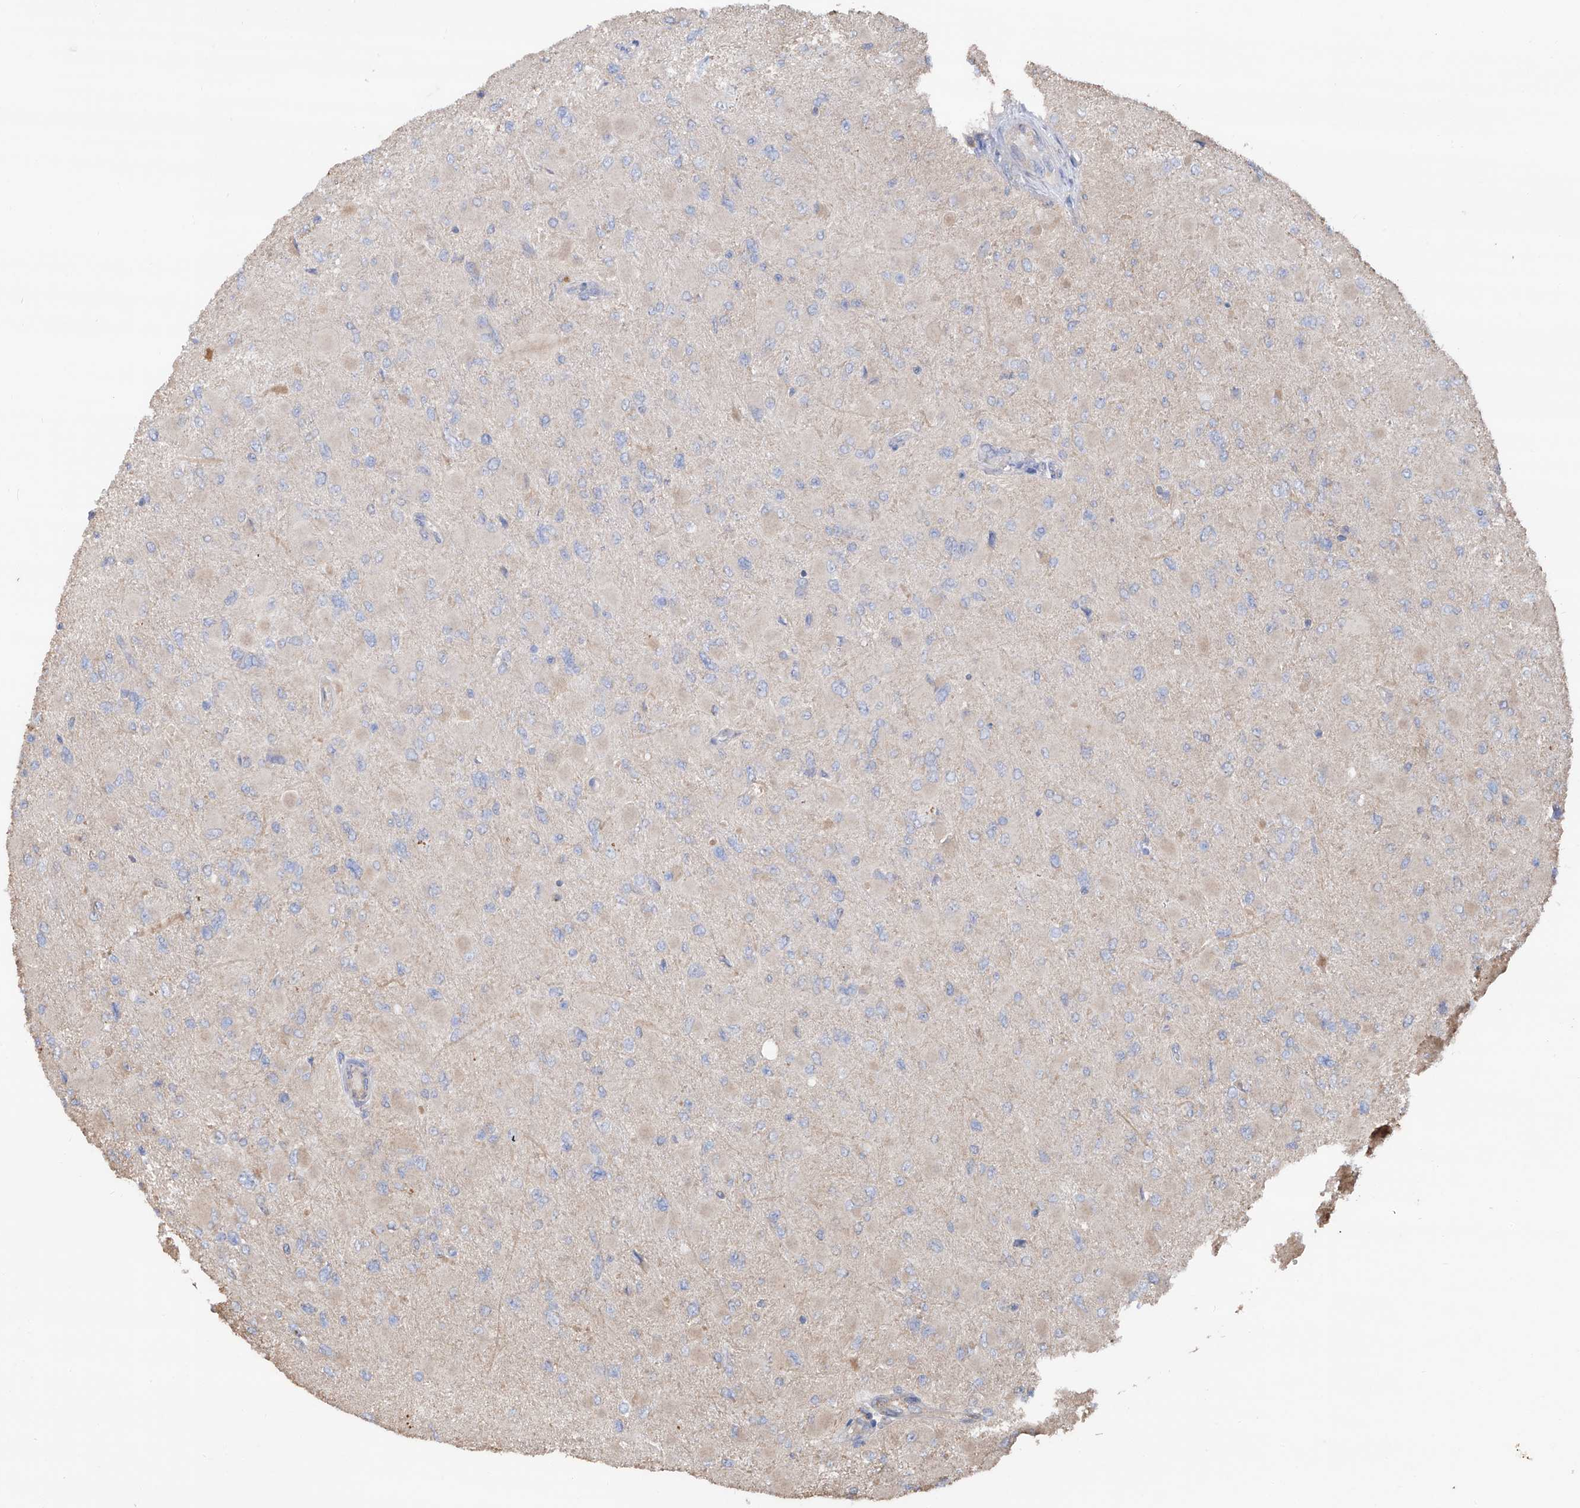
{"staining": {"intensity": "negative", "quantity": "none", "location": "none"}, "tissue": "glioma", "cell_type": "Tumor cells", "image_type": "cancer", "snomed": [{"axis": "morphology", "description": "Glioma, malignant, High grade"}, {"axis": "topography", "description": "Cerebral cortex"}], "caption": "This is an immunohistochemistry (IHC) histopathology image of malignant glioma (high-grade). There is no expression in tumor cells.", "gene": "EDN1", "patient": {"sex": "female", "age": 36}}